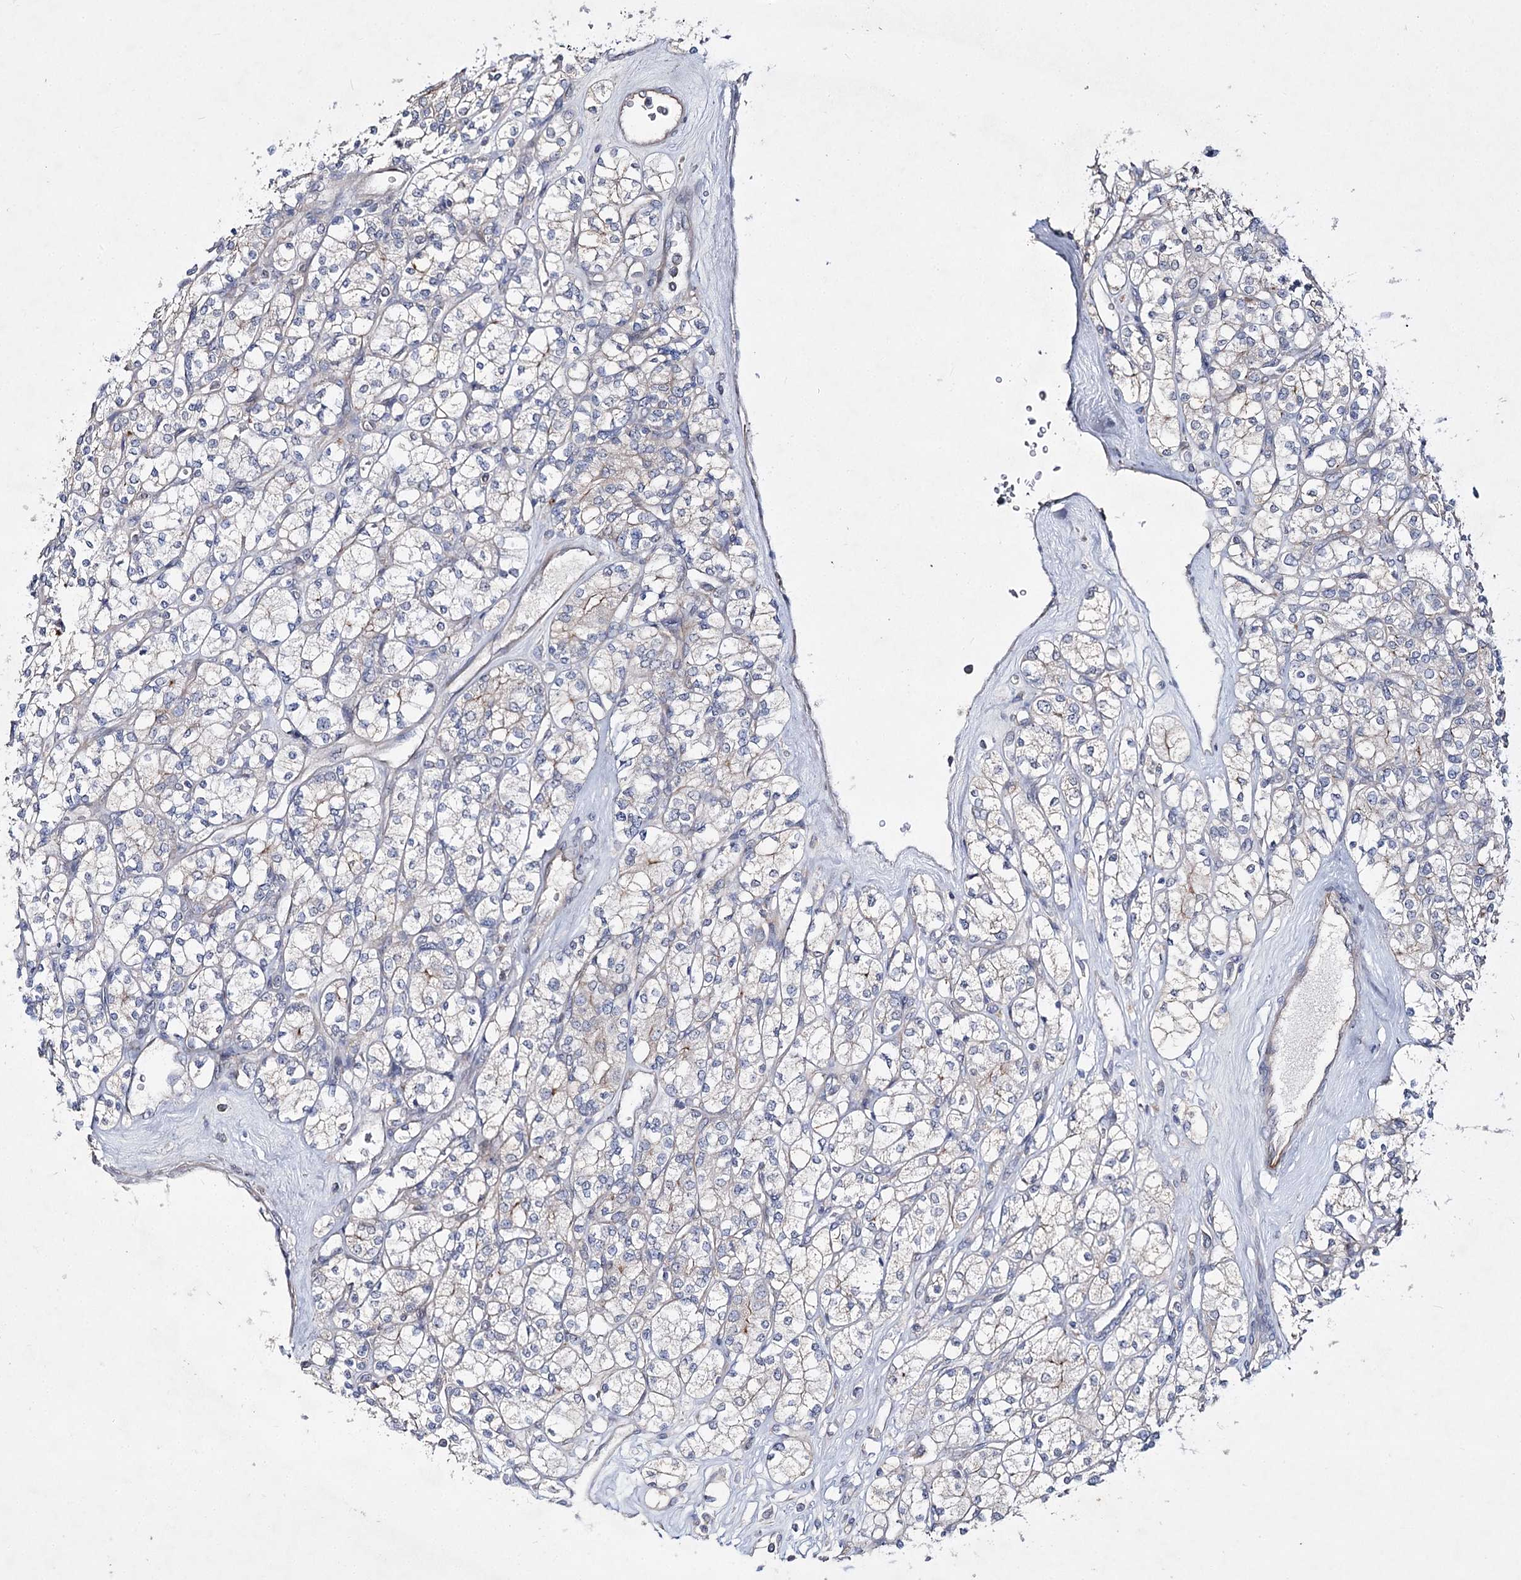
{"staining": {"intensity": "negative", "quantity": "none", "location": "none"}, "tissue": "renal cancer", "cell_type": "Tumor cells", "image_type": "cancer", "snomed": [{"axis": "morphology", "description": "Adenocarcinoma, NOS"}, {"axis": "topography", "description": "Kidney"}], "caption": "DAB immunohistochemical staining of human adenocarcinoma (renal) shows no significant staining in tumor cells.", "gene": "ARHGAP32", "patient": {"sex": "male", "age": 77}}